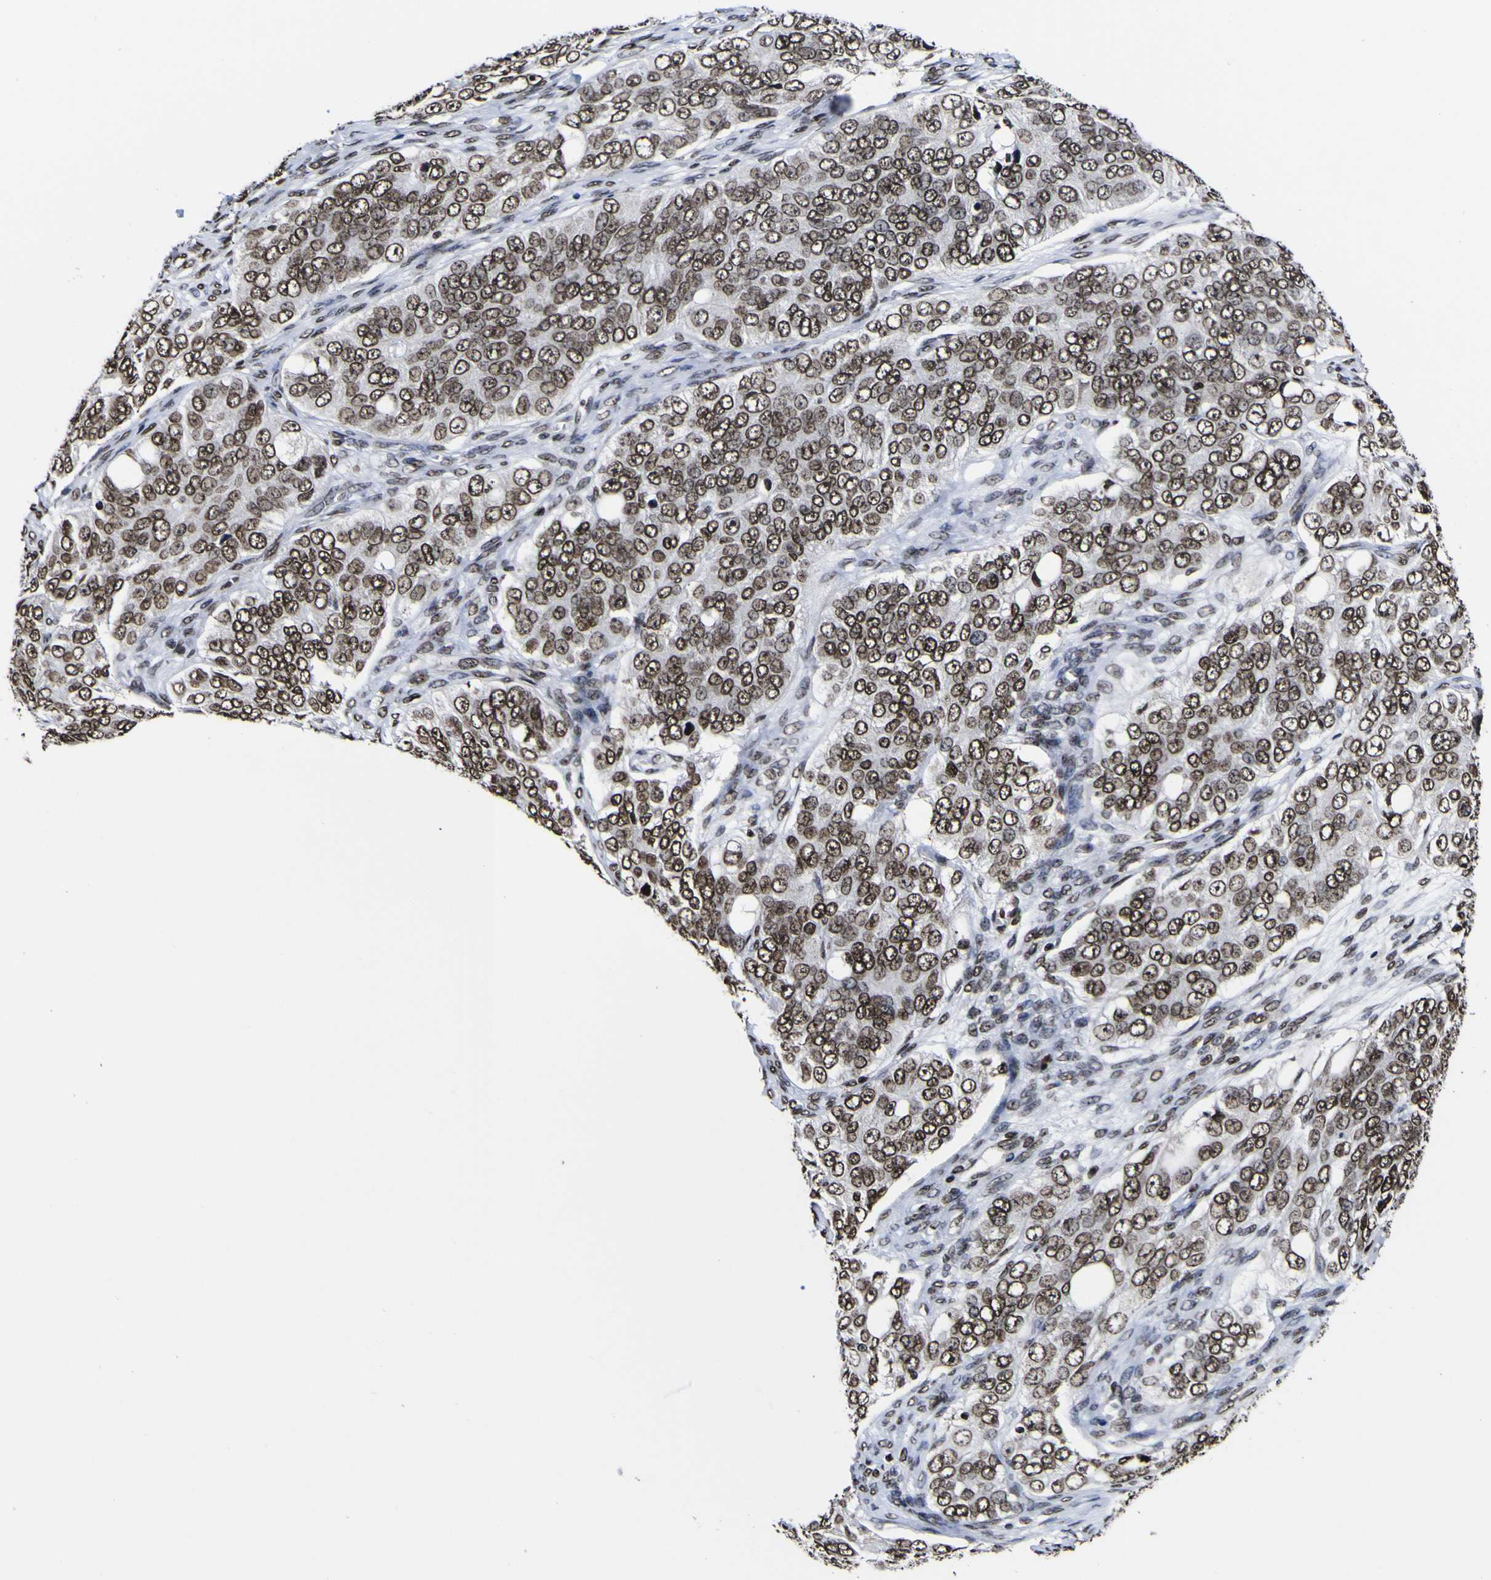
{"staining": {"intensity": "strong", "quantity": ">75%", "location": "nuclear"}, "tissue": "ovarian cancer", "cell_type": "Tumor cells", "image_type": "cancer", "snomed": [{"axis": "morphology", "description": "Carcinoma, endometroid"}, {"axis": "topography", "description": "Ovary"}], "caption": "Immunohistochemical staining of human ovarian cancer (endometroid carcinoma) shows strong nuclear protein expression in about >75% of tumor cells.", "gene": "PIAS1", "patient": {"sex": "female", "age": 51}}